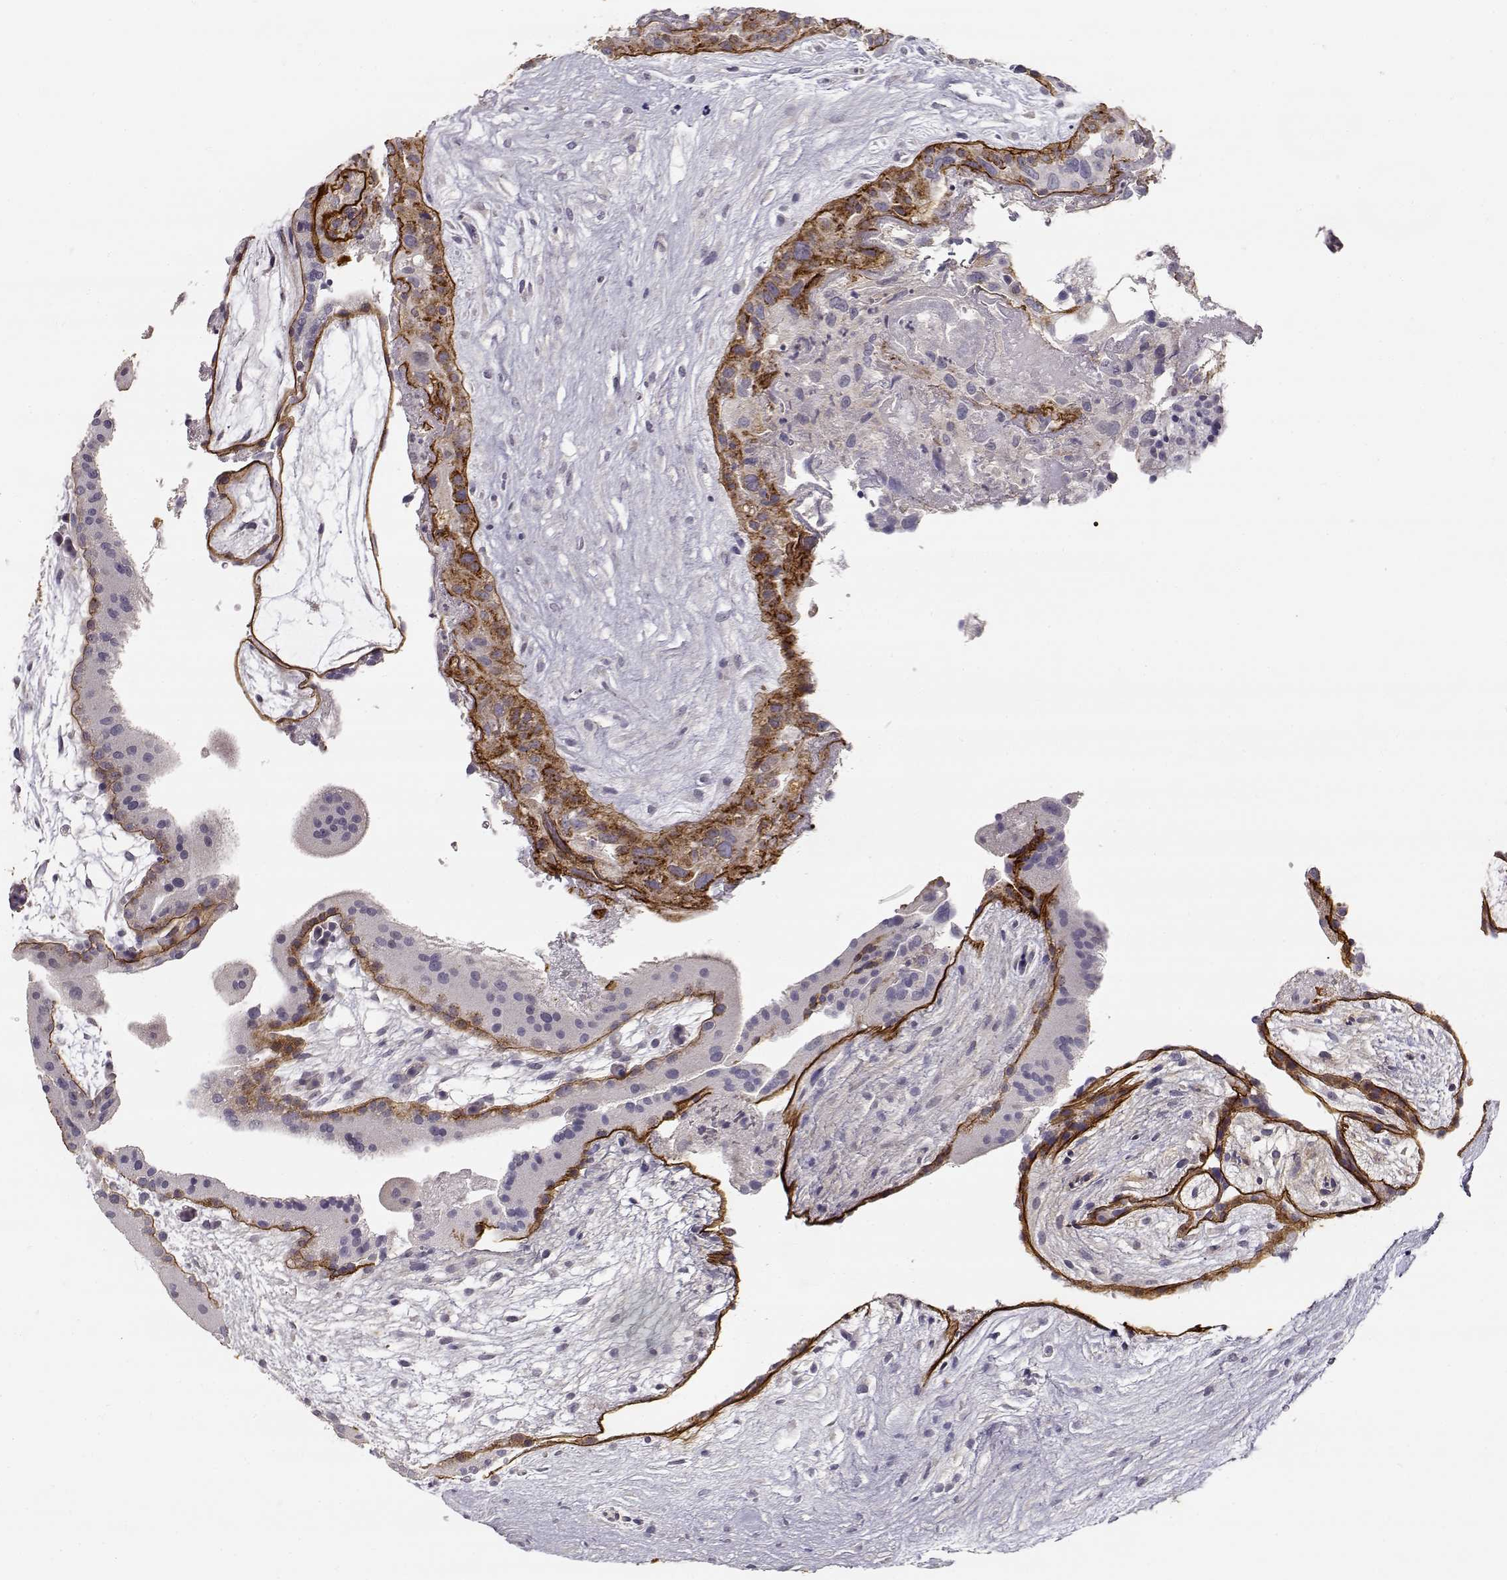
{"staining": {"intensity": "negative", "quantity": "none", "location": "none"}, "tissue": "placenta", "cell_type": "Decidual cells", "image_type": "normal", "snomed": [{"axis": "morphology", "description": "Normal tissue, NOS"}, {"axis": "topography", "description": "Placenta"}], "caption": "This is an immunohistochemistry (IHC) histopathology image of unremarkable human placenta. There is no positivity in decidual cells.", "gene": "LAMA5", "patient": {"sex": "female", "age": 19}}